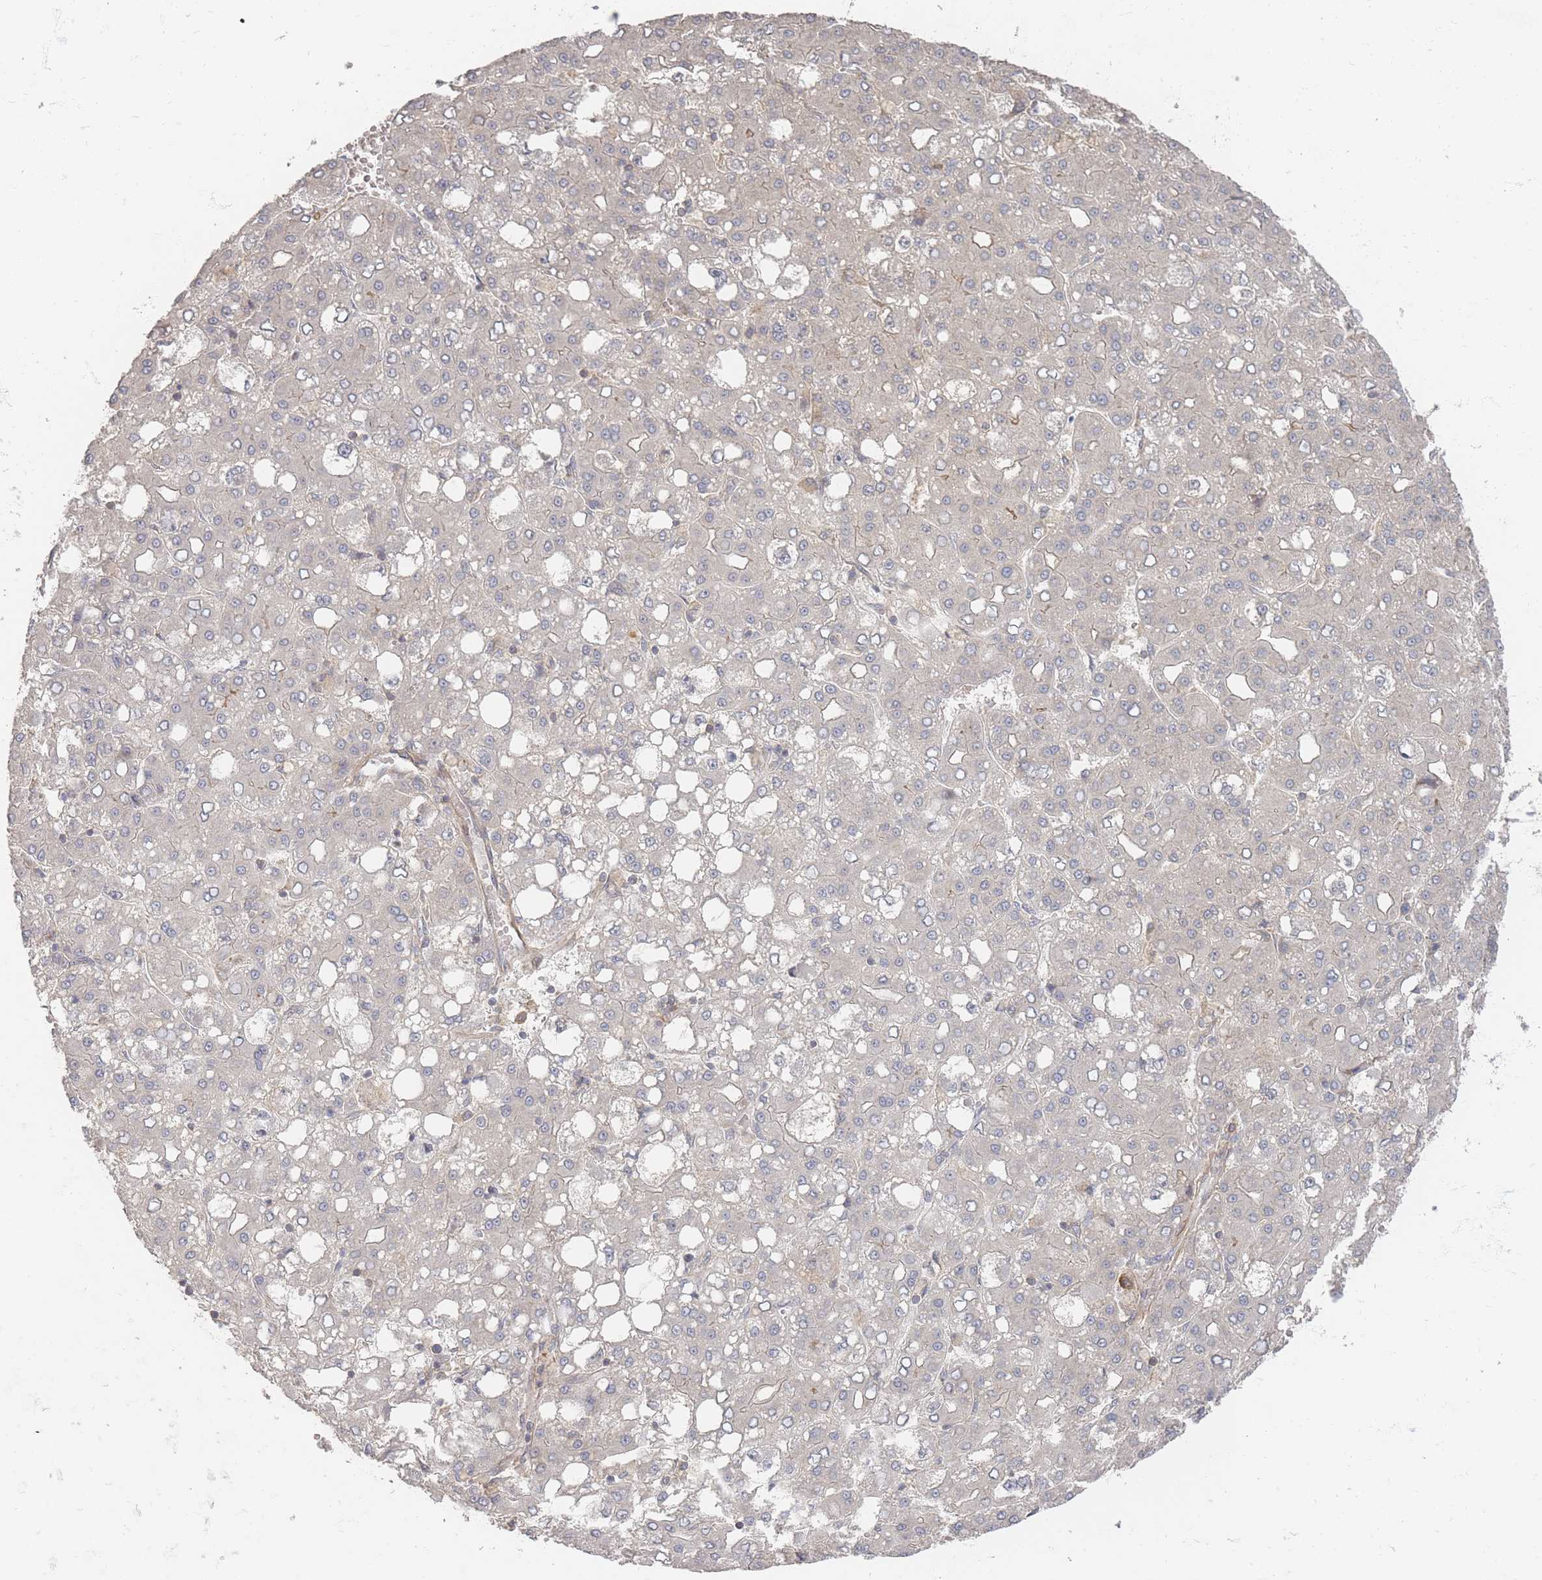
{"staining": {"intensity": "negative", "quantity": "none", "location": "none"}, "tissue": "liver cancer", "cell_type": "Tumor cells", "image_type": "cancer", "snomed": [{"axis": "morphology", "description": "Carcinoma, Hepatocellular, NOS"}, {"axis": "topography", "description": "Liver"}], "caption": "The micrograph displays no significant positivity in tumor cells of liver hepatocellular carcinoma.", "gene": "GLE1", "patient": {"sex": "male", "age": 65}}